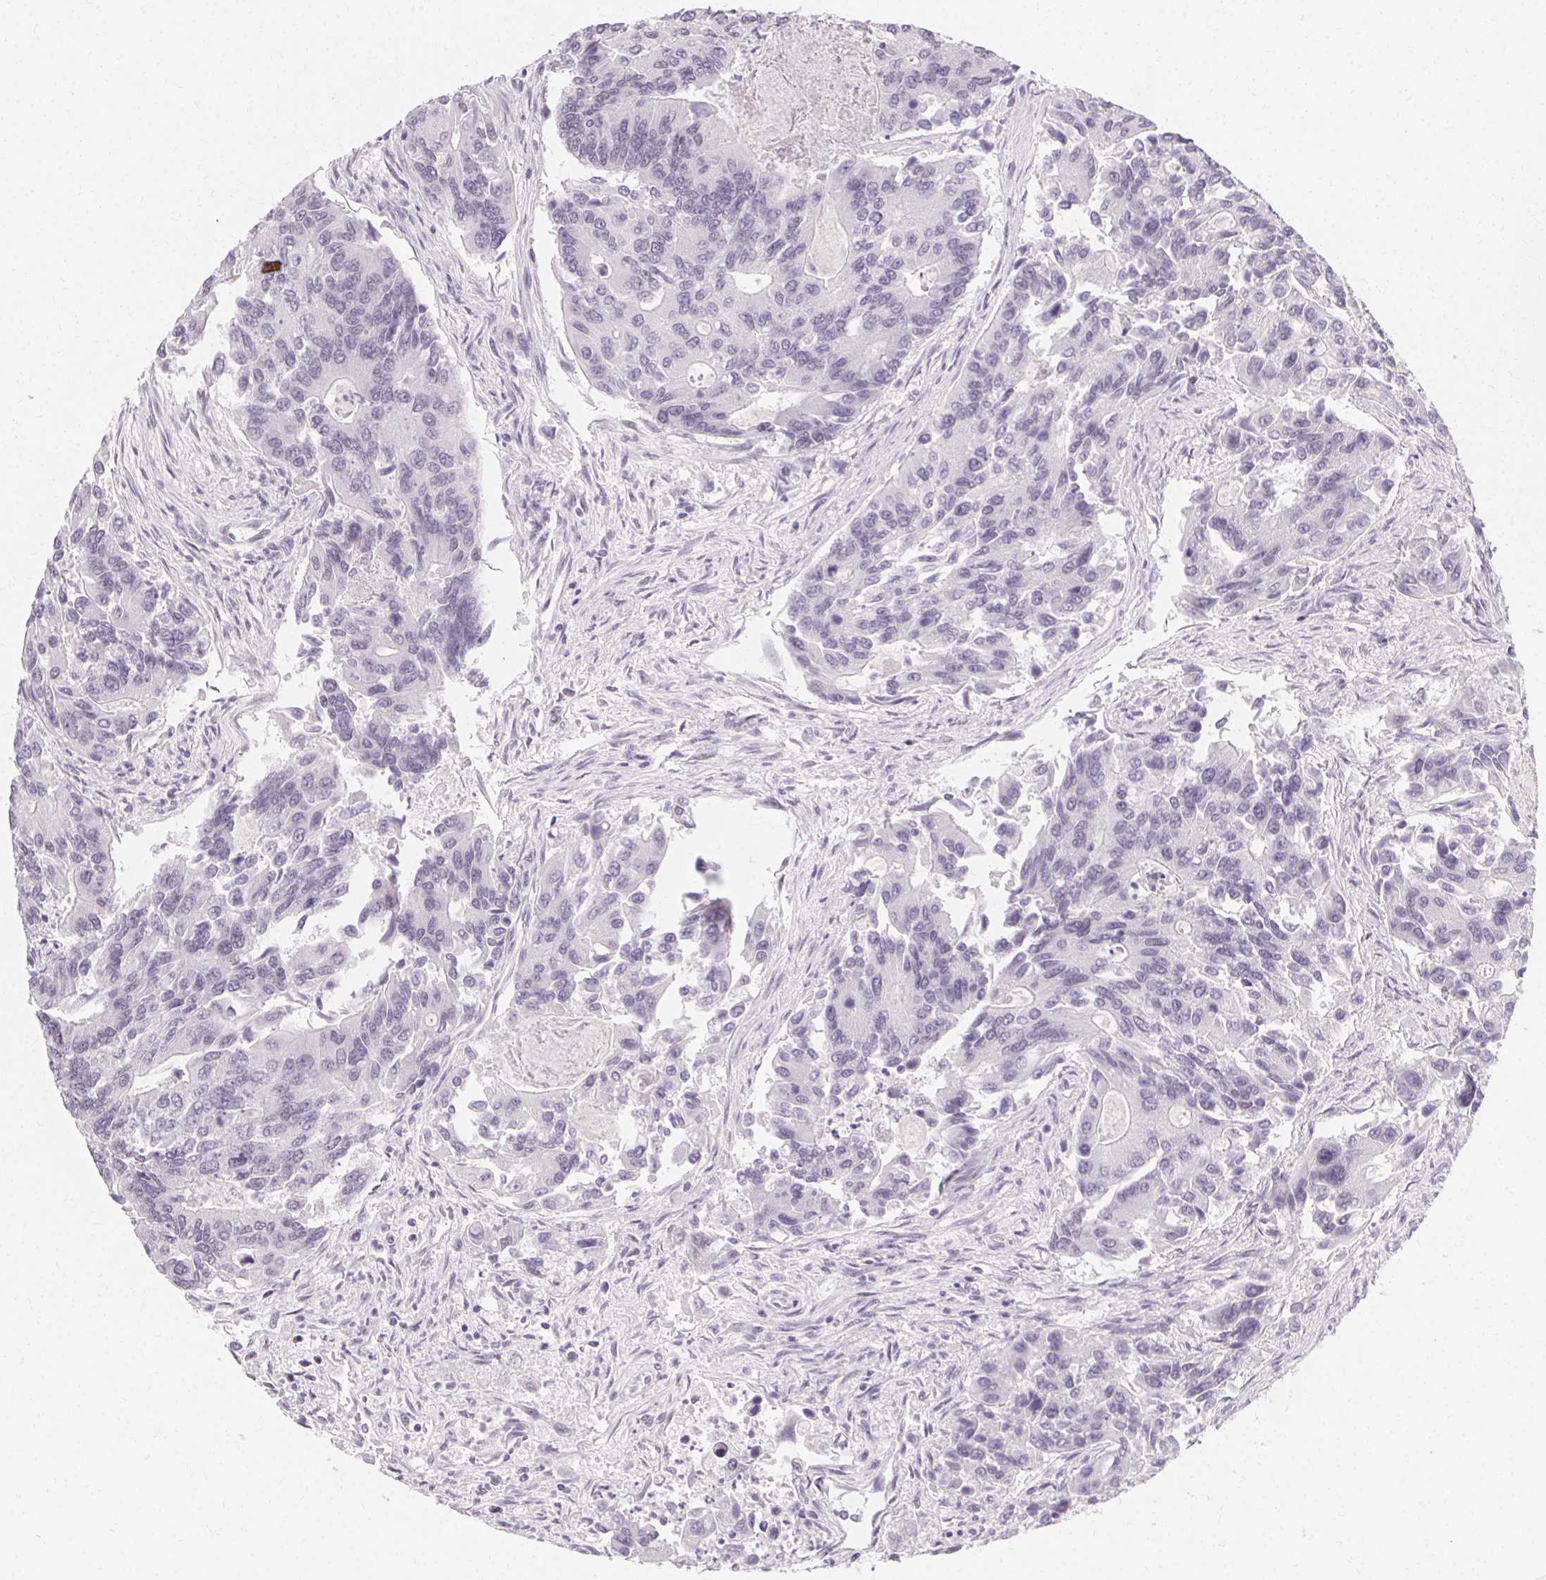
{"staining": {"intensity": "negative", "quantity": "none", "location": "none"}, "tissue": "colorectal cancer", "cell_type": "Tumor cells", "image_type": "cancer", "snomed": [{"axis": "morphology", "description": "Adenocarcinoma, NOS"}, {"axis": "topography", "description": "Colon"}], "caption": "Protein analysis of colorectal cancer (adenocarcinoma) demonstrates no significant staining in tumor cells.", "gene": "SYNPR", "patient": {"sex": "female", "age": 67}}